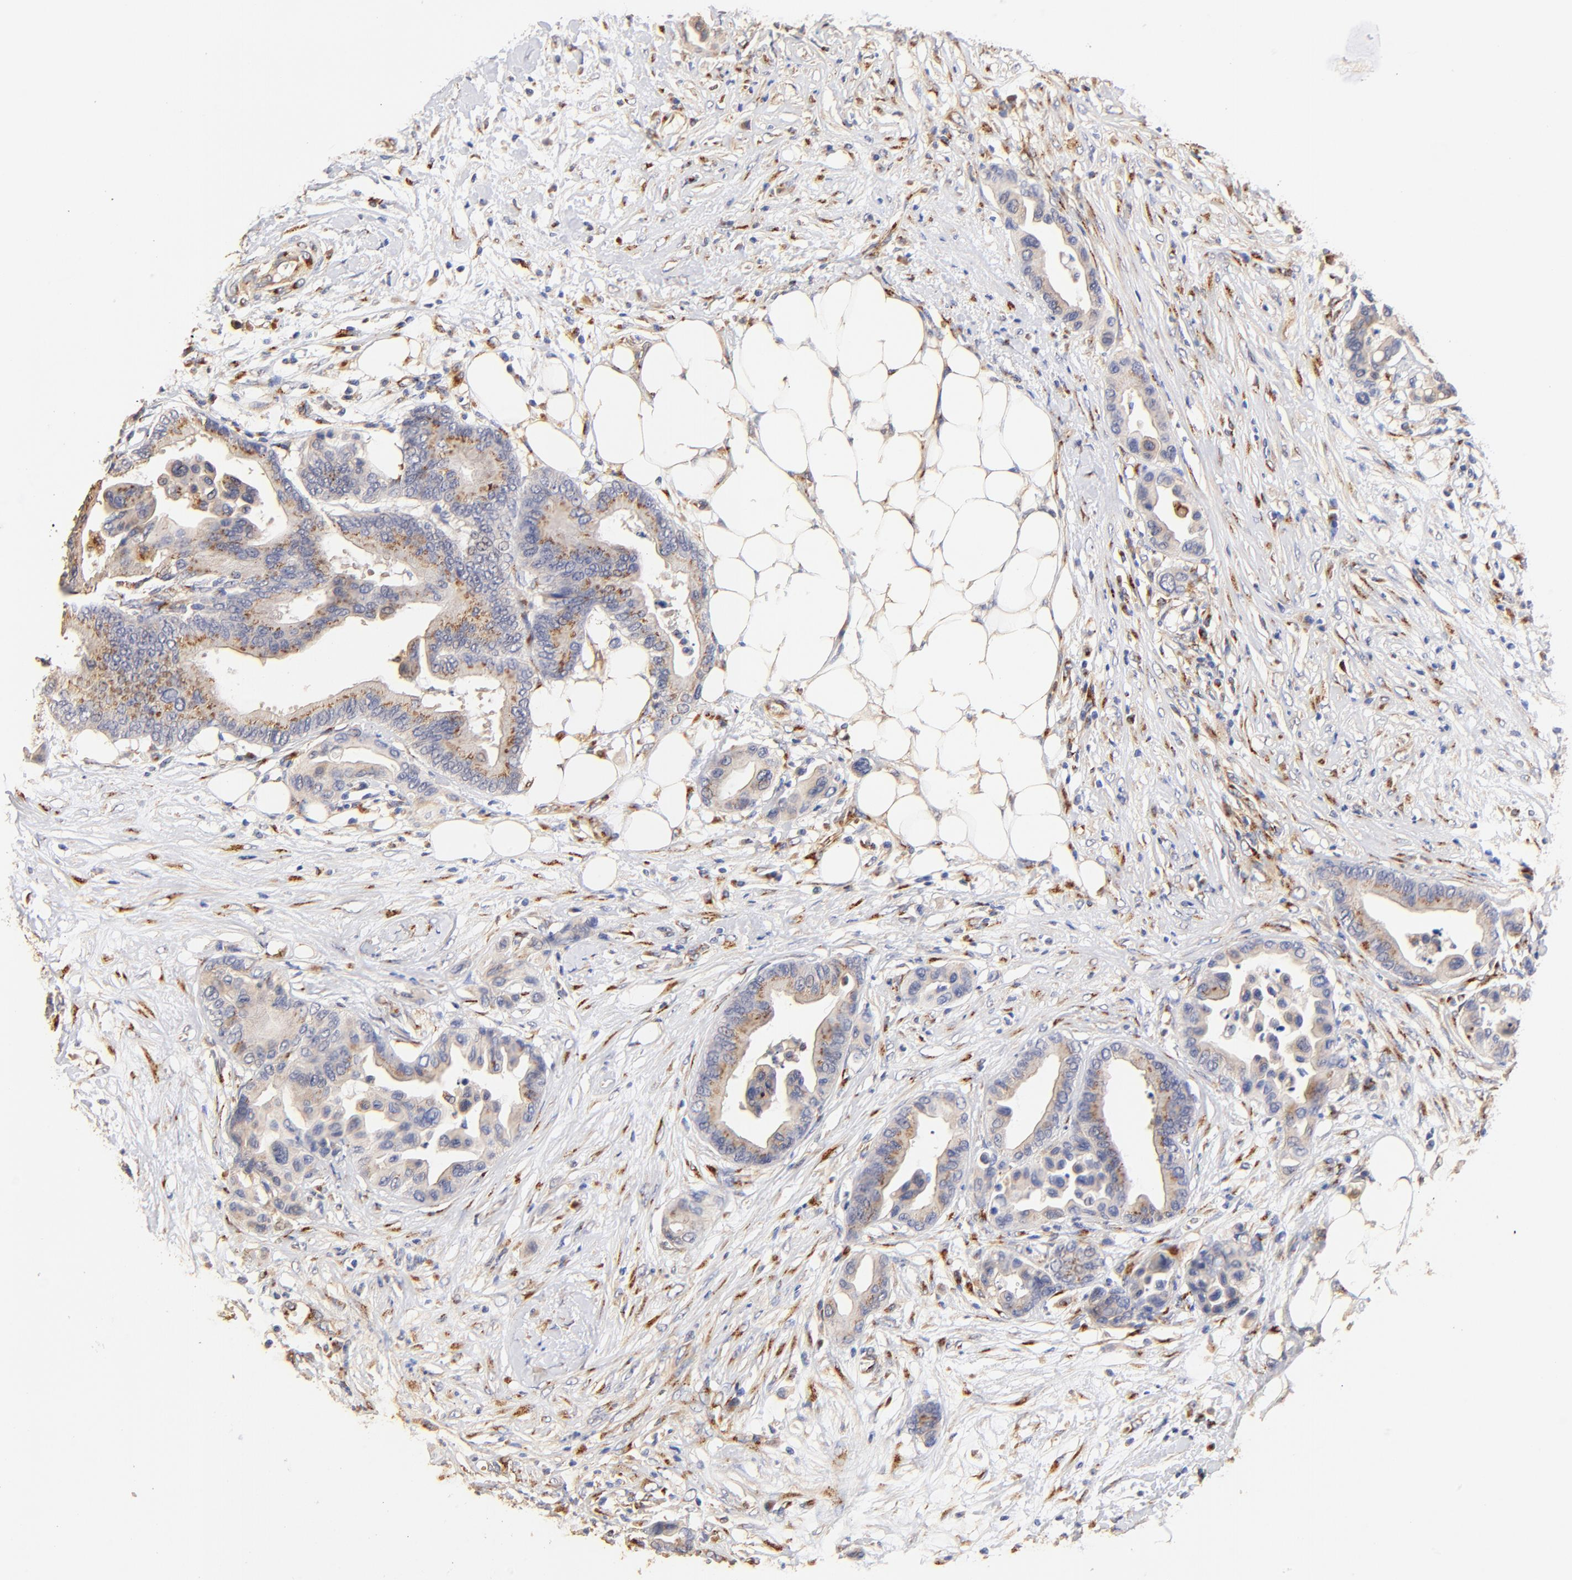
{"staining": {"intensity": "weak", "quantity": "<25%", "location": "cytoplasmic/membranous"}, "tissue": "colorectal cancer", "cell_type": "Tumor cells", "image_type": "cancer", "snomed": [{"axis": "morphology", "description": "Adenocarcinoma, NOS"}, {"axis": "topography", "description": "Colon"}], "caption": "Tumor cells show no significant staining in colorectal cancer (adenocarcinoma). (Immunohistochemistry (ihc), brightfield microscopy, high magnification).", "gene": "FMNL3", "patient": {"sex": "male", "age": 82}}